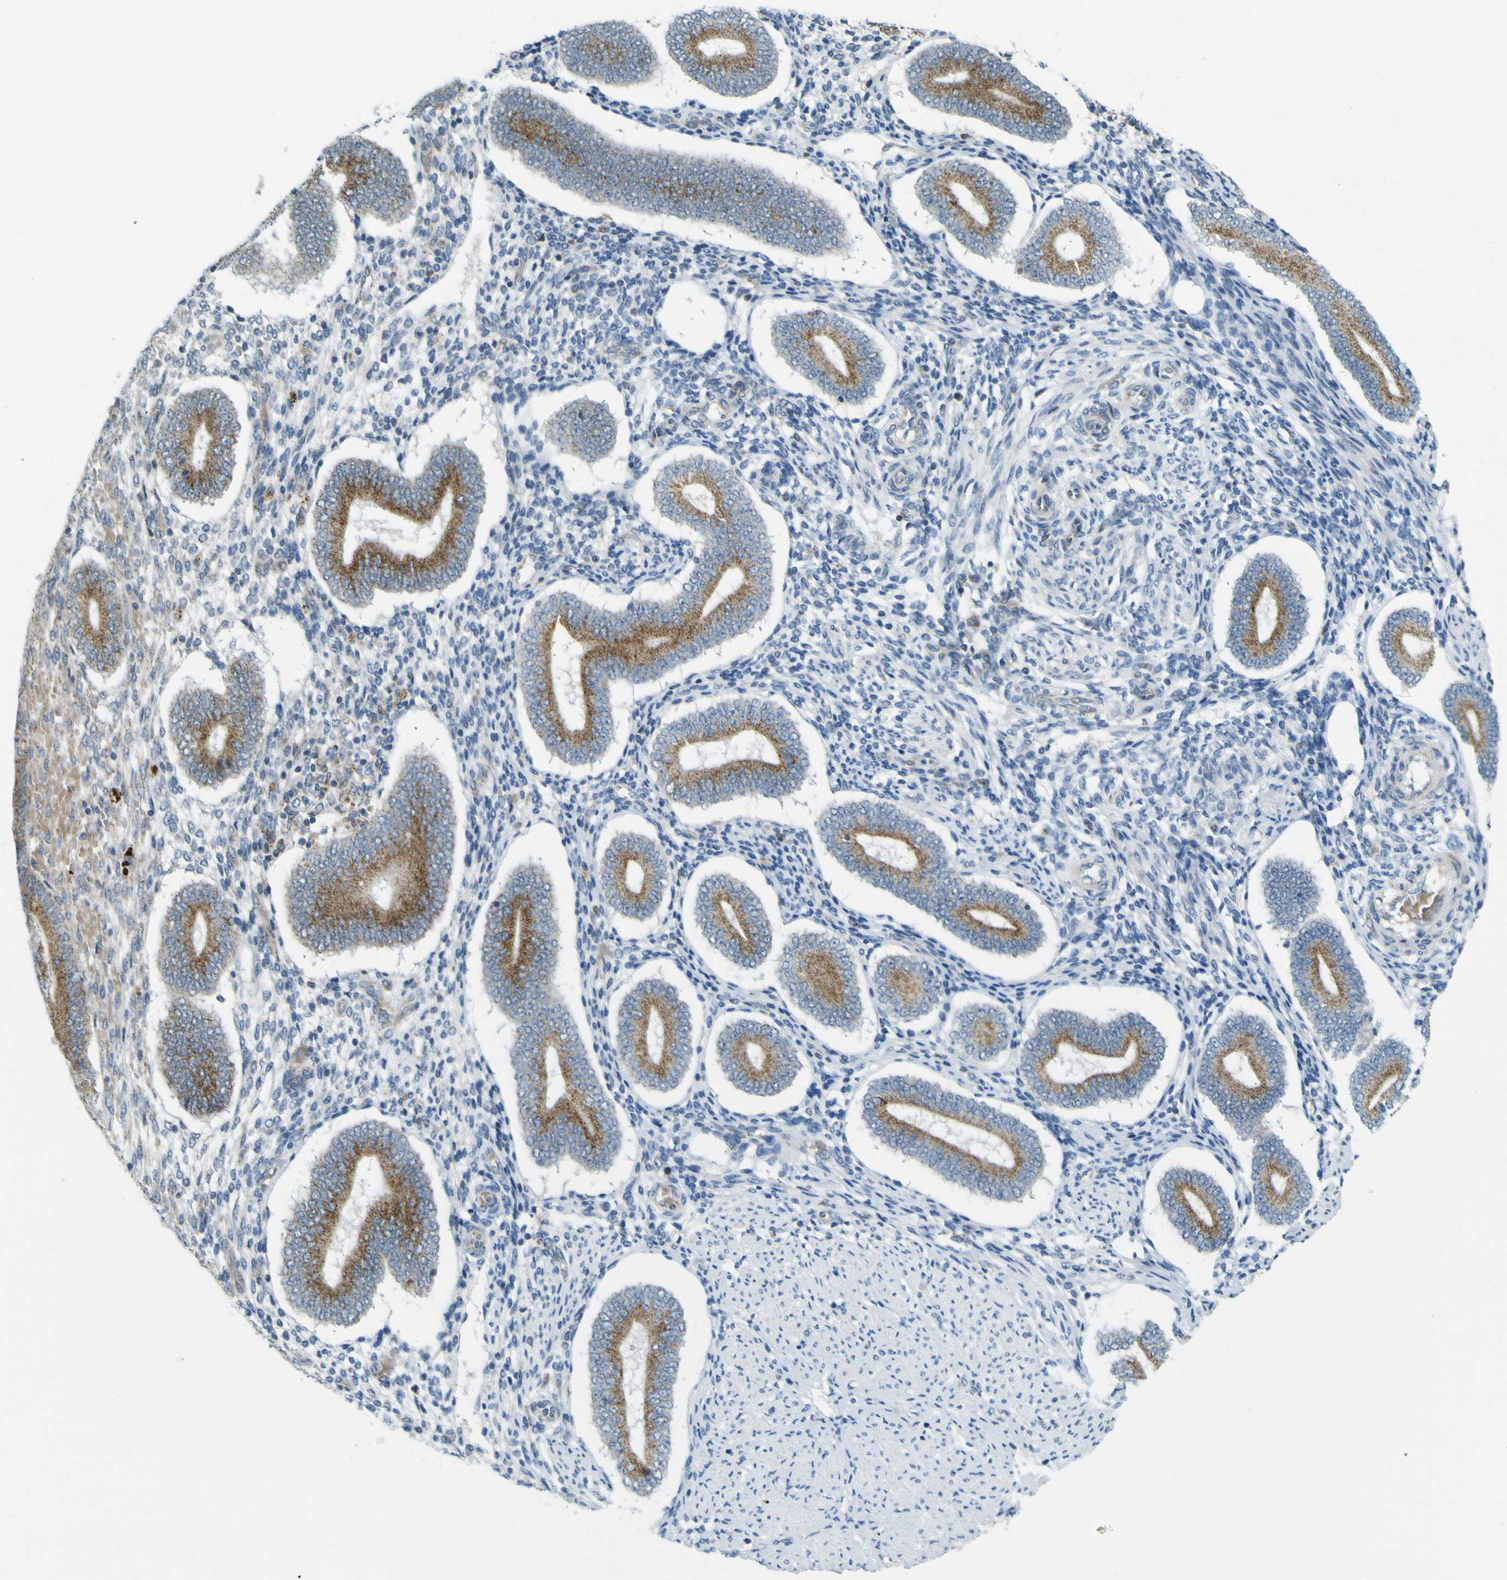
{"staining": {"intensity": "negative", "quantity": "none", "location": "none"}, "tissue": "endometrium", "cell_type": "Cells in endometrial stroma", "image_type": "normal", "snomed": [{"axis": "morphology", "description": "Normal tissue, NOS"}, {"axis": "topography", "description": "Endometrium"}], "caption": "A photomicrograph of endometrium stained for a protein demonstrates no brown staining in cells in endometrial stroma. Nuclei are stained in blue.", "gene": "ACBD5", "patient": {"sex": "female", "age": 42}}